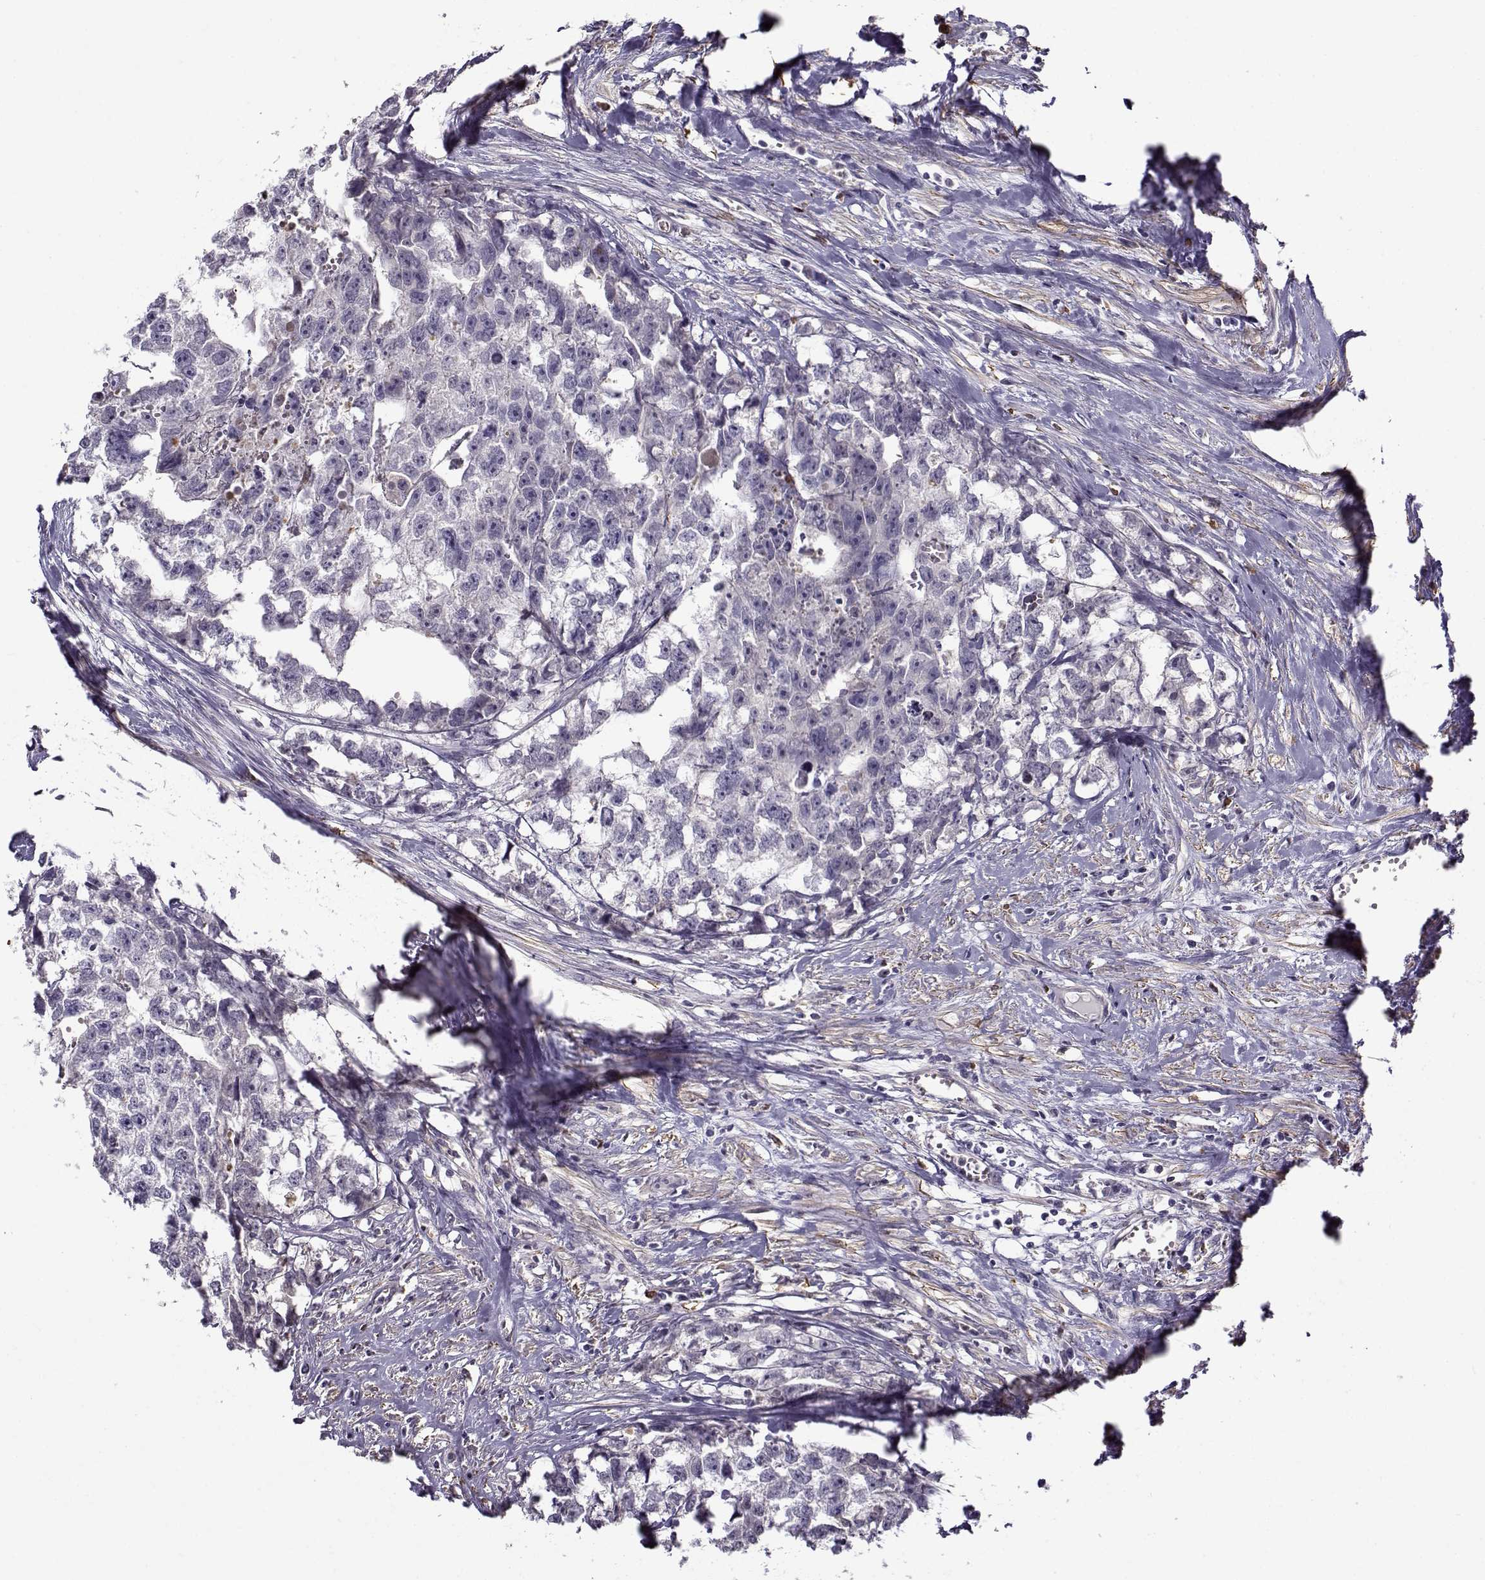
{"staining": {"intensity": "negative", "quantity": "none", "location": "none"}, "tissue": "testis cancer", "cell_type": "Tumor cells", "image_type": "cancer", "snomed": [{"axis": "morphology", "description": "Carcinoma, Embryonal, NOS"}, {"axis": "morphology", "description": "Teratoma, malignant, NOS"}, {"axis": "topography", "description": "Testis"}], "caption": "High magnification brightfield microscopy of teratoma (malignant) (testis) stained with DAB (brown) and counterstained with hematoxylin (blue): tumor cells show no significant staining. (DAB (3,3'-diaminobenzidine) immunohistochemistry visualized using brightfield microscopy, high magnification).", "gene": "UCP3", "patient": {"sex": "male", "age": 44}}